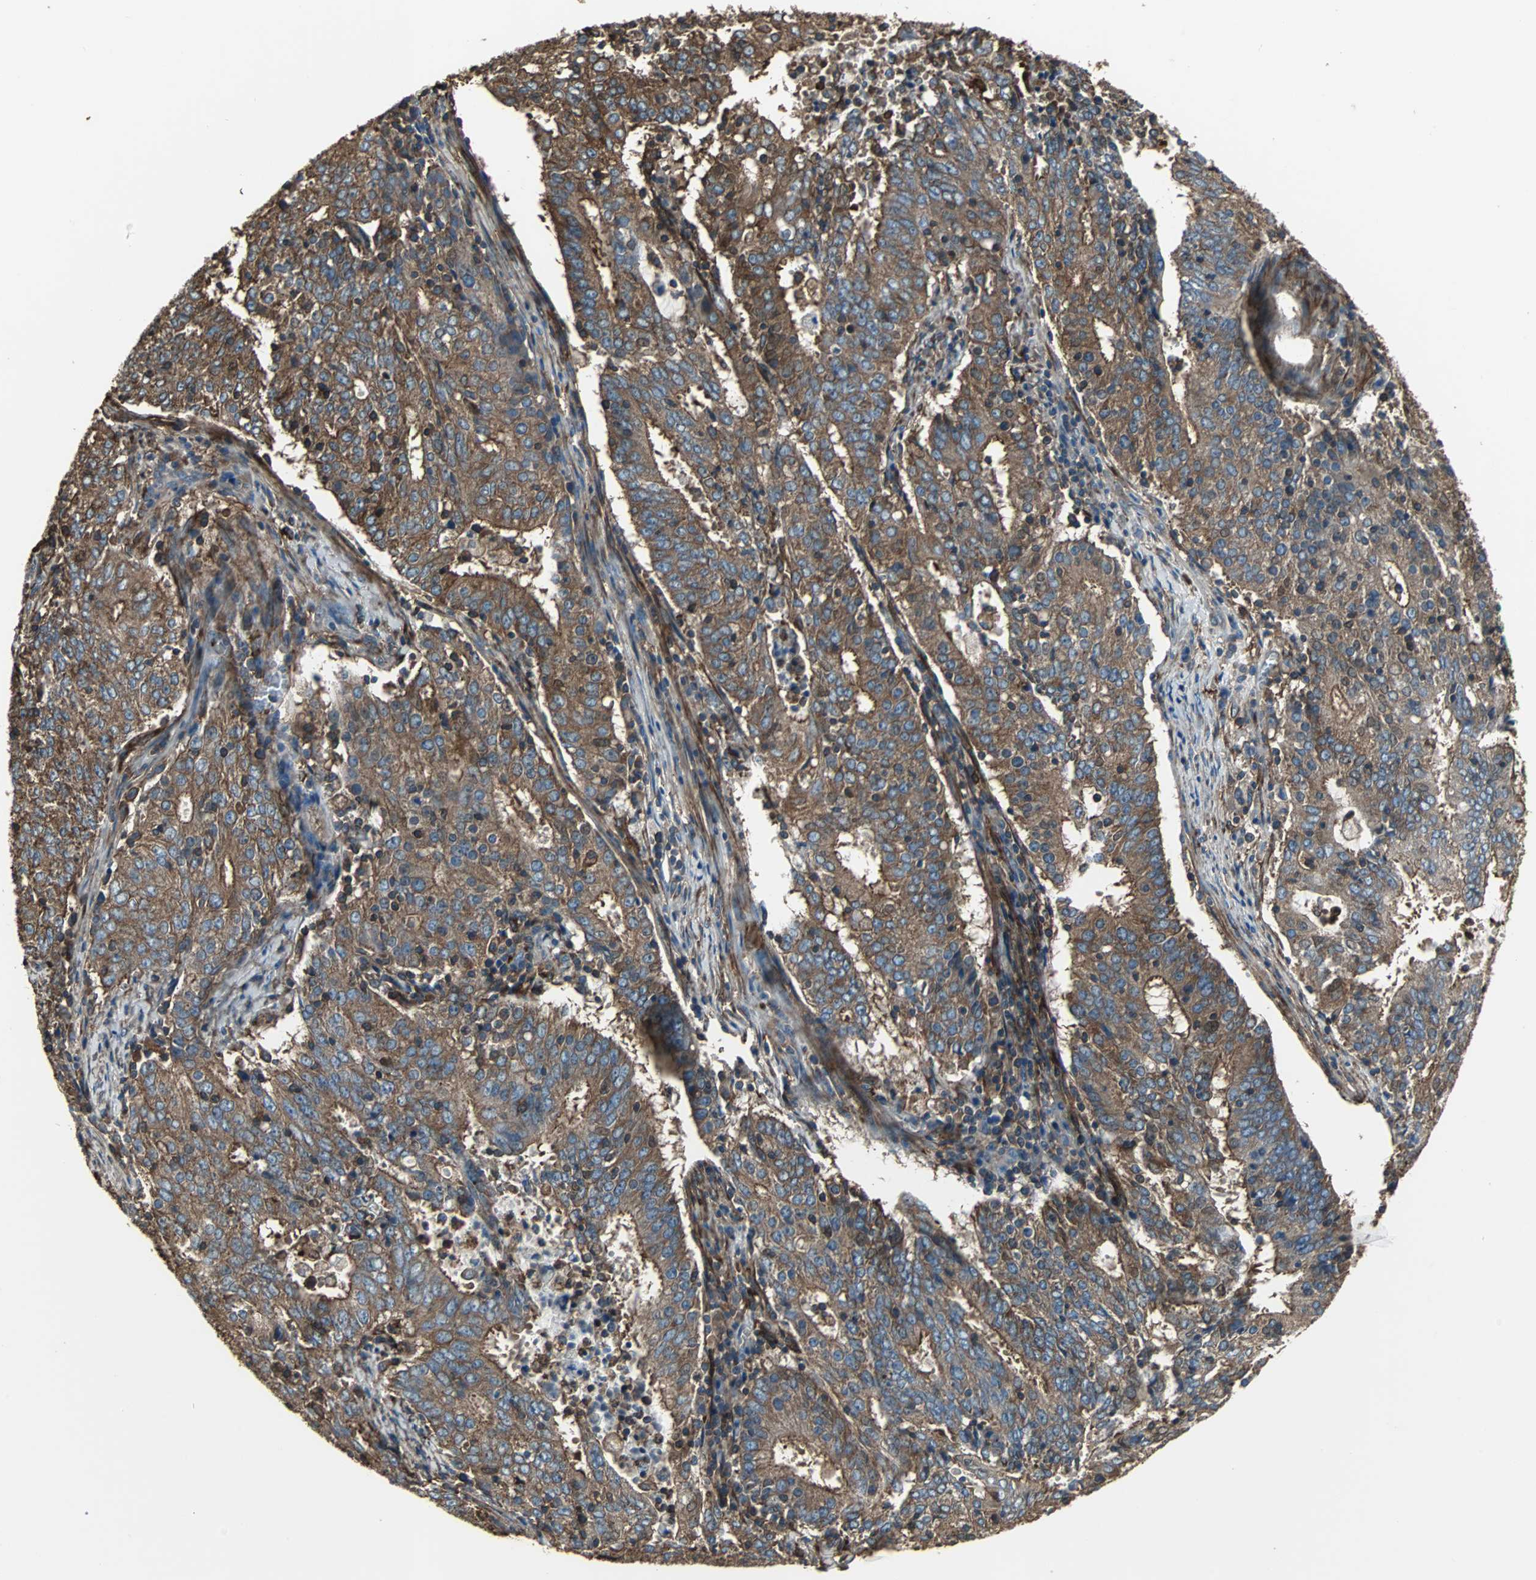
{"staining": {"intensity": "strong", "quantity": ">75%", "location": "cytoplasmic/membranous"}, "tissue": "cervical cancer", "cell_type": "Tumor cells", "image_type": "cancer", "snomed": [{"axis": "morphology", "description": "Adenocarcinoma, NOS"}, {"axis": "topography", "description": "Cervix"}], "caption": "Protein expression analysis of cervical cancer (adenocarcinoma) shows strong cytoplasmic/membranous expression in about >75% of tumor cells.", "gene": "ACTN1", "patient": {"sex": "female", "age": 44}}